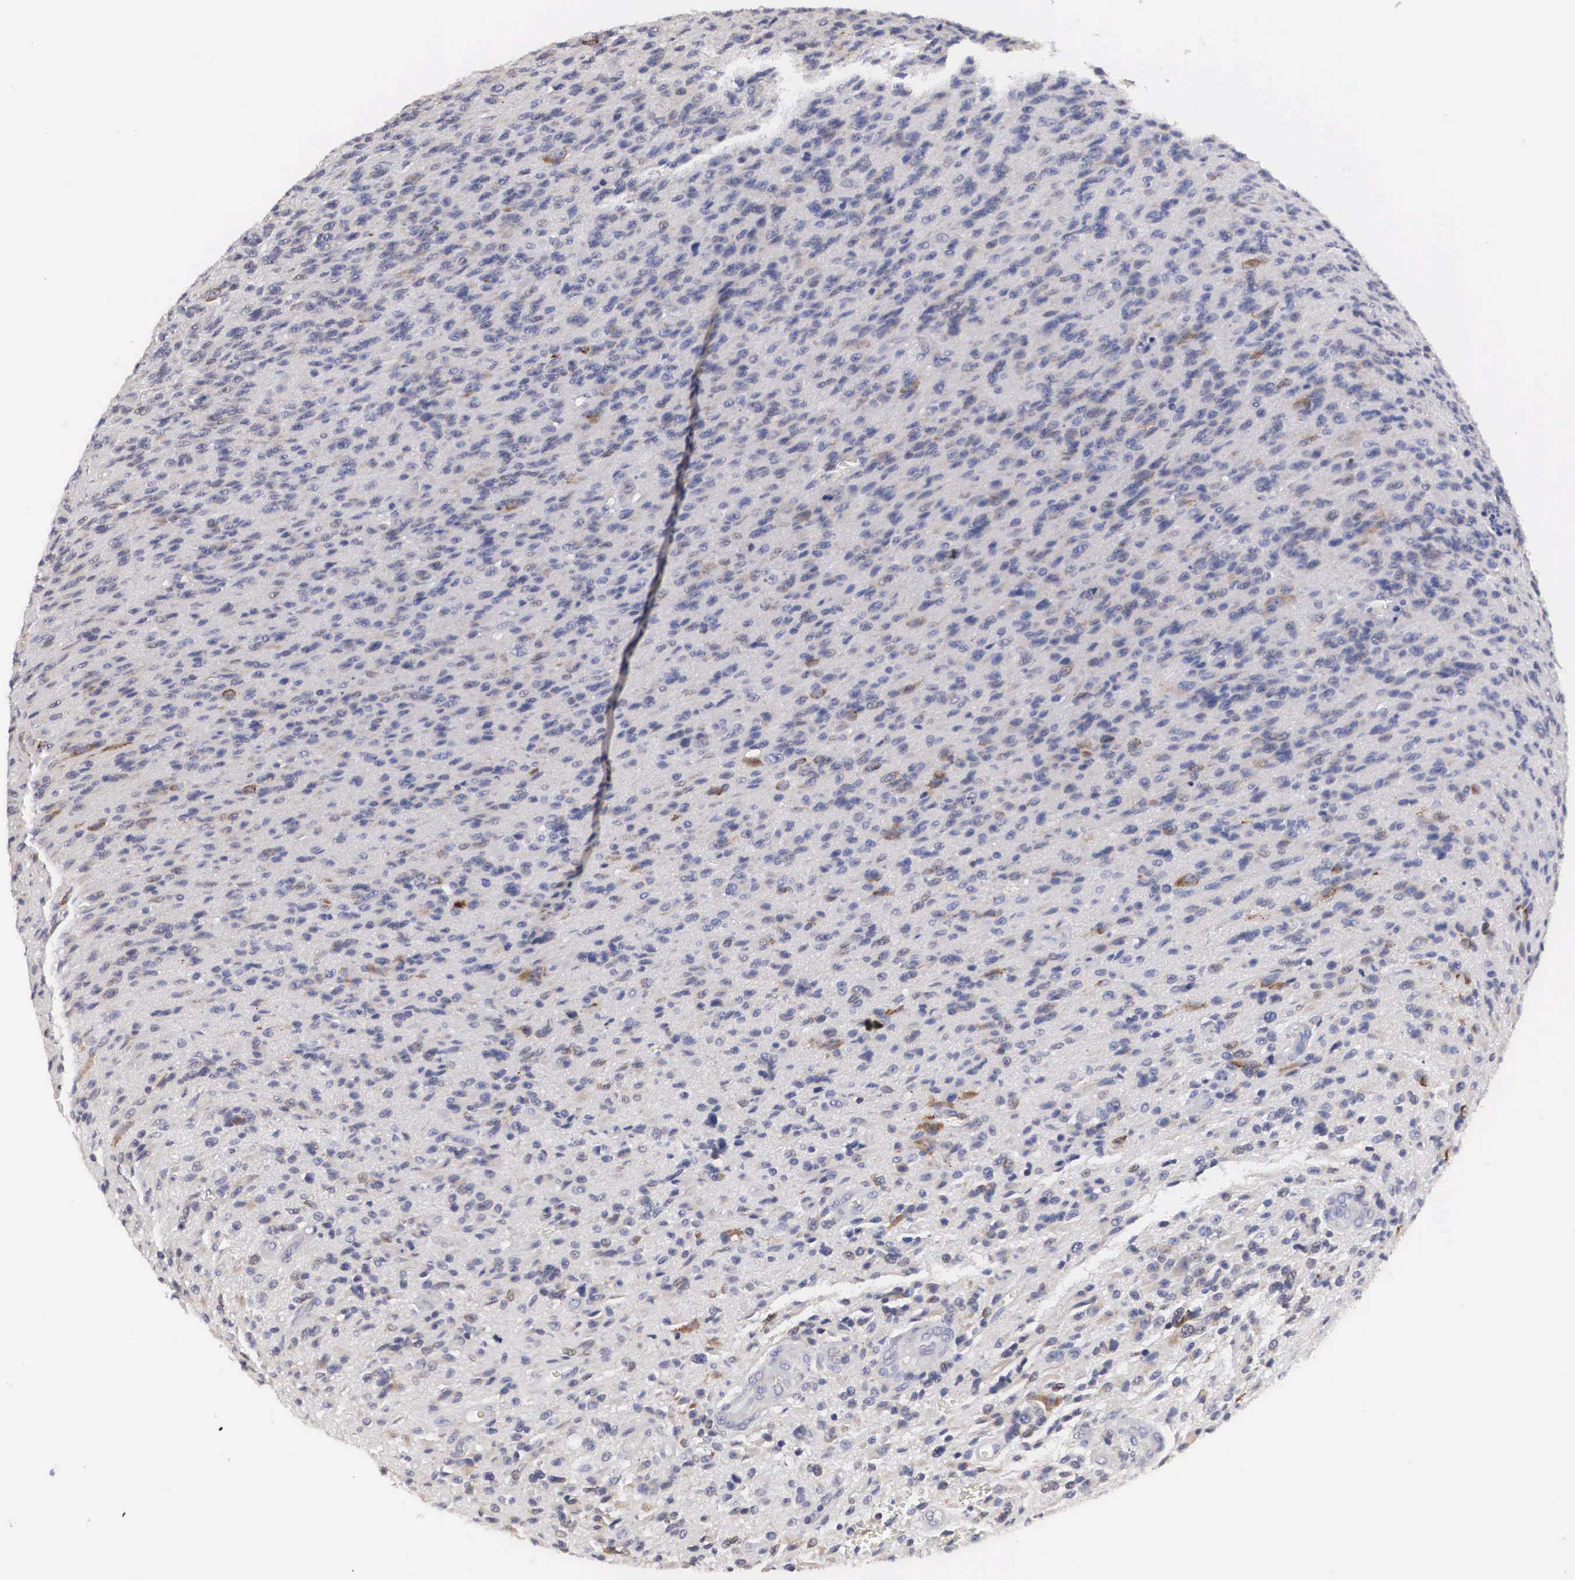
{"staining": {"intensity": "negative", "quantity": "none", "location": "none"}, "tissue": "glioma", "cell_type": "Tumor cells", "image_type": "cancer", "snomed": [{"axis": "morphology", "description": "Glioma, malignant, High grade"}, {"axis": "topography", "description": "Brain"}], "caption": "Immunohistochemical staining of human glioma displays no significant positivity in tumor cells. (Stains: DAB (3,3'-diaminobenzidine) immunohistochemistry (IHC) with hematoxylin counter stain, Microscopy: brightfield microscopy at high magnification).", "gene": "ARMCX3", "patient": {"sex": "male", "age": 36}}